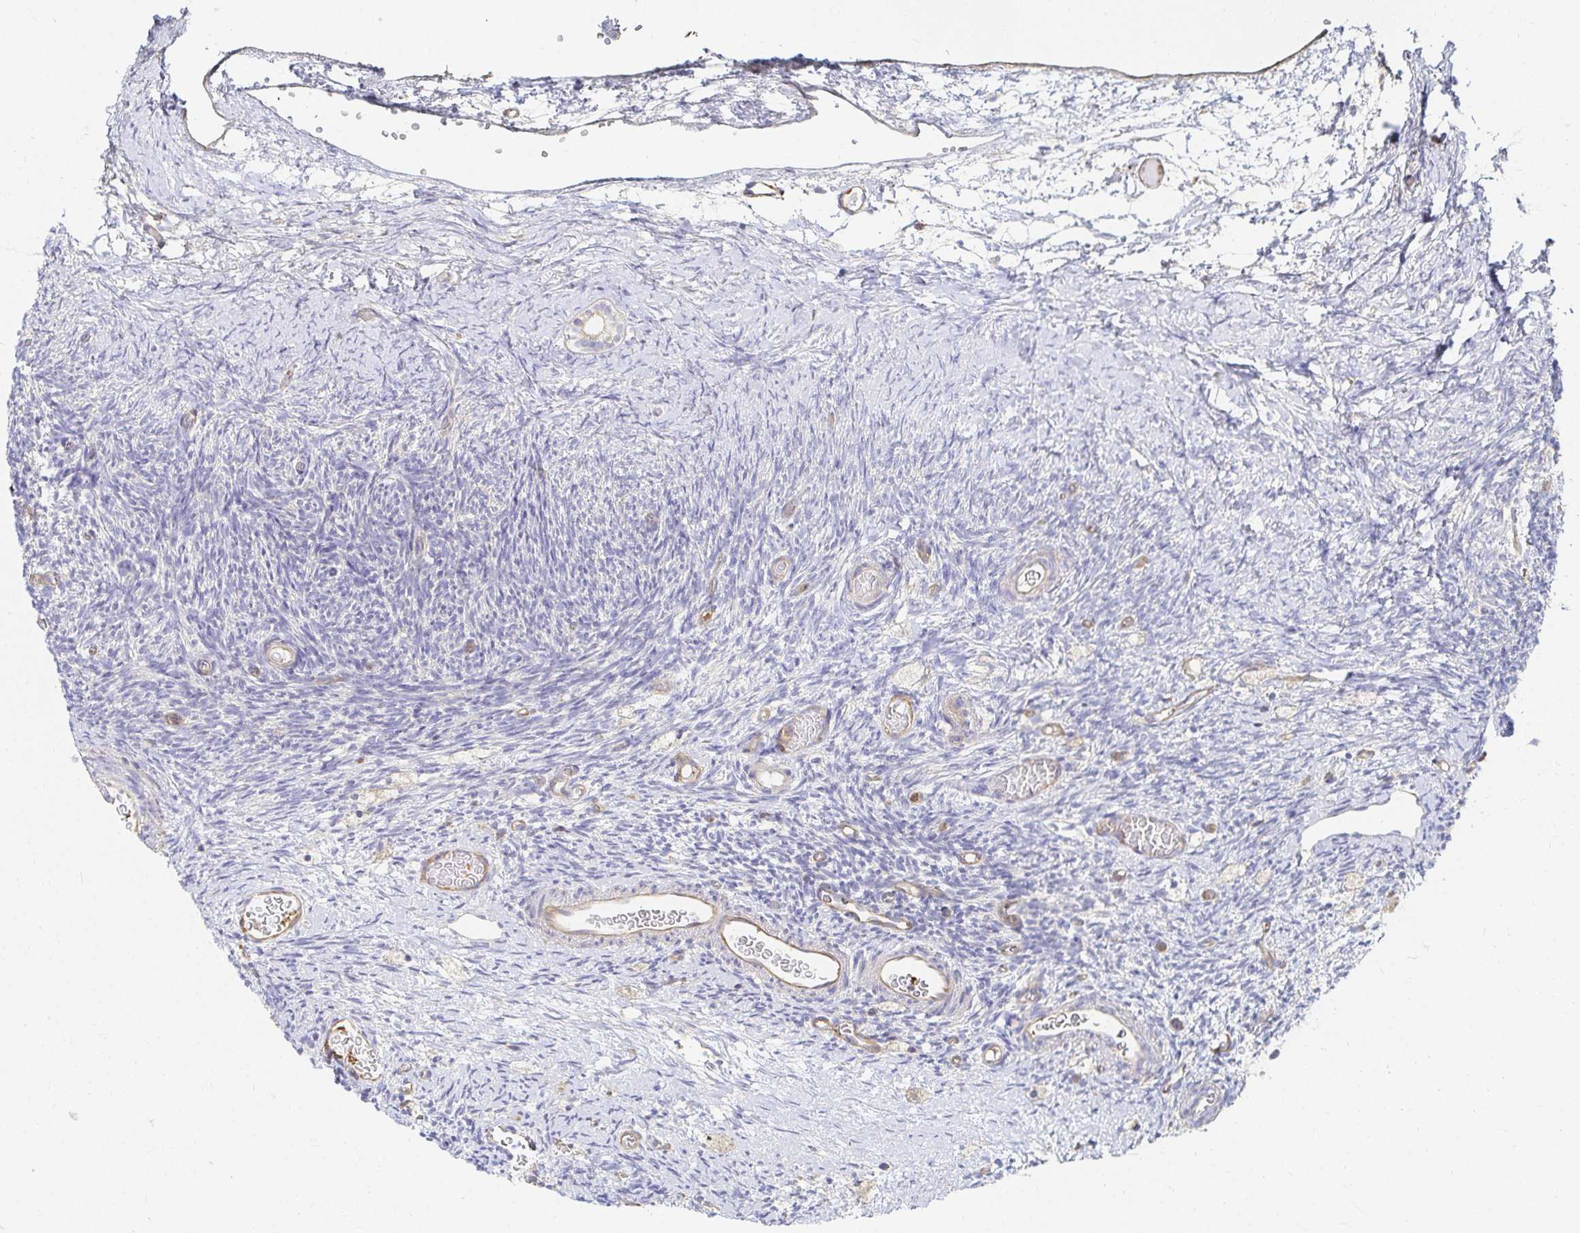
{"staining": {"intensity": "negative", "quantity": "none", "location": "none"}, "tissue": "ovary", "cell_type": "Follicle cells", "image_type": "normal", "snomed": [{"axis": "morphology", "description": "Normal tissue, NOS"}, {"axis": "topography", "description": "Ovary"}], "caption": "Ovary stained for a protein using immunohistochemistry (IHC) displays no expression follicle cells.", "gene": "TSPAN19", "patient": {"sex": "female", "age": 39}}